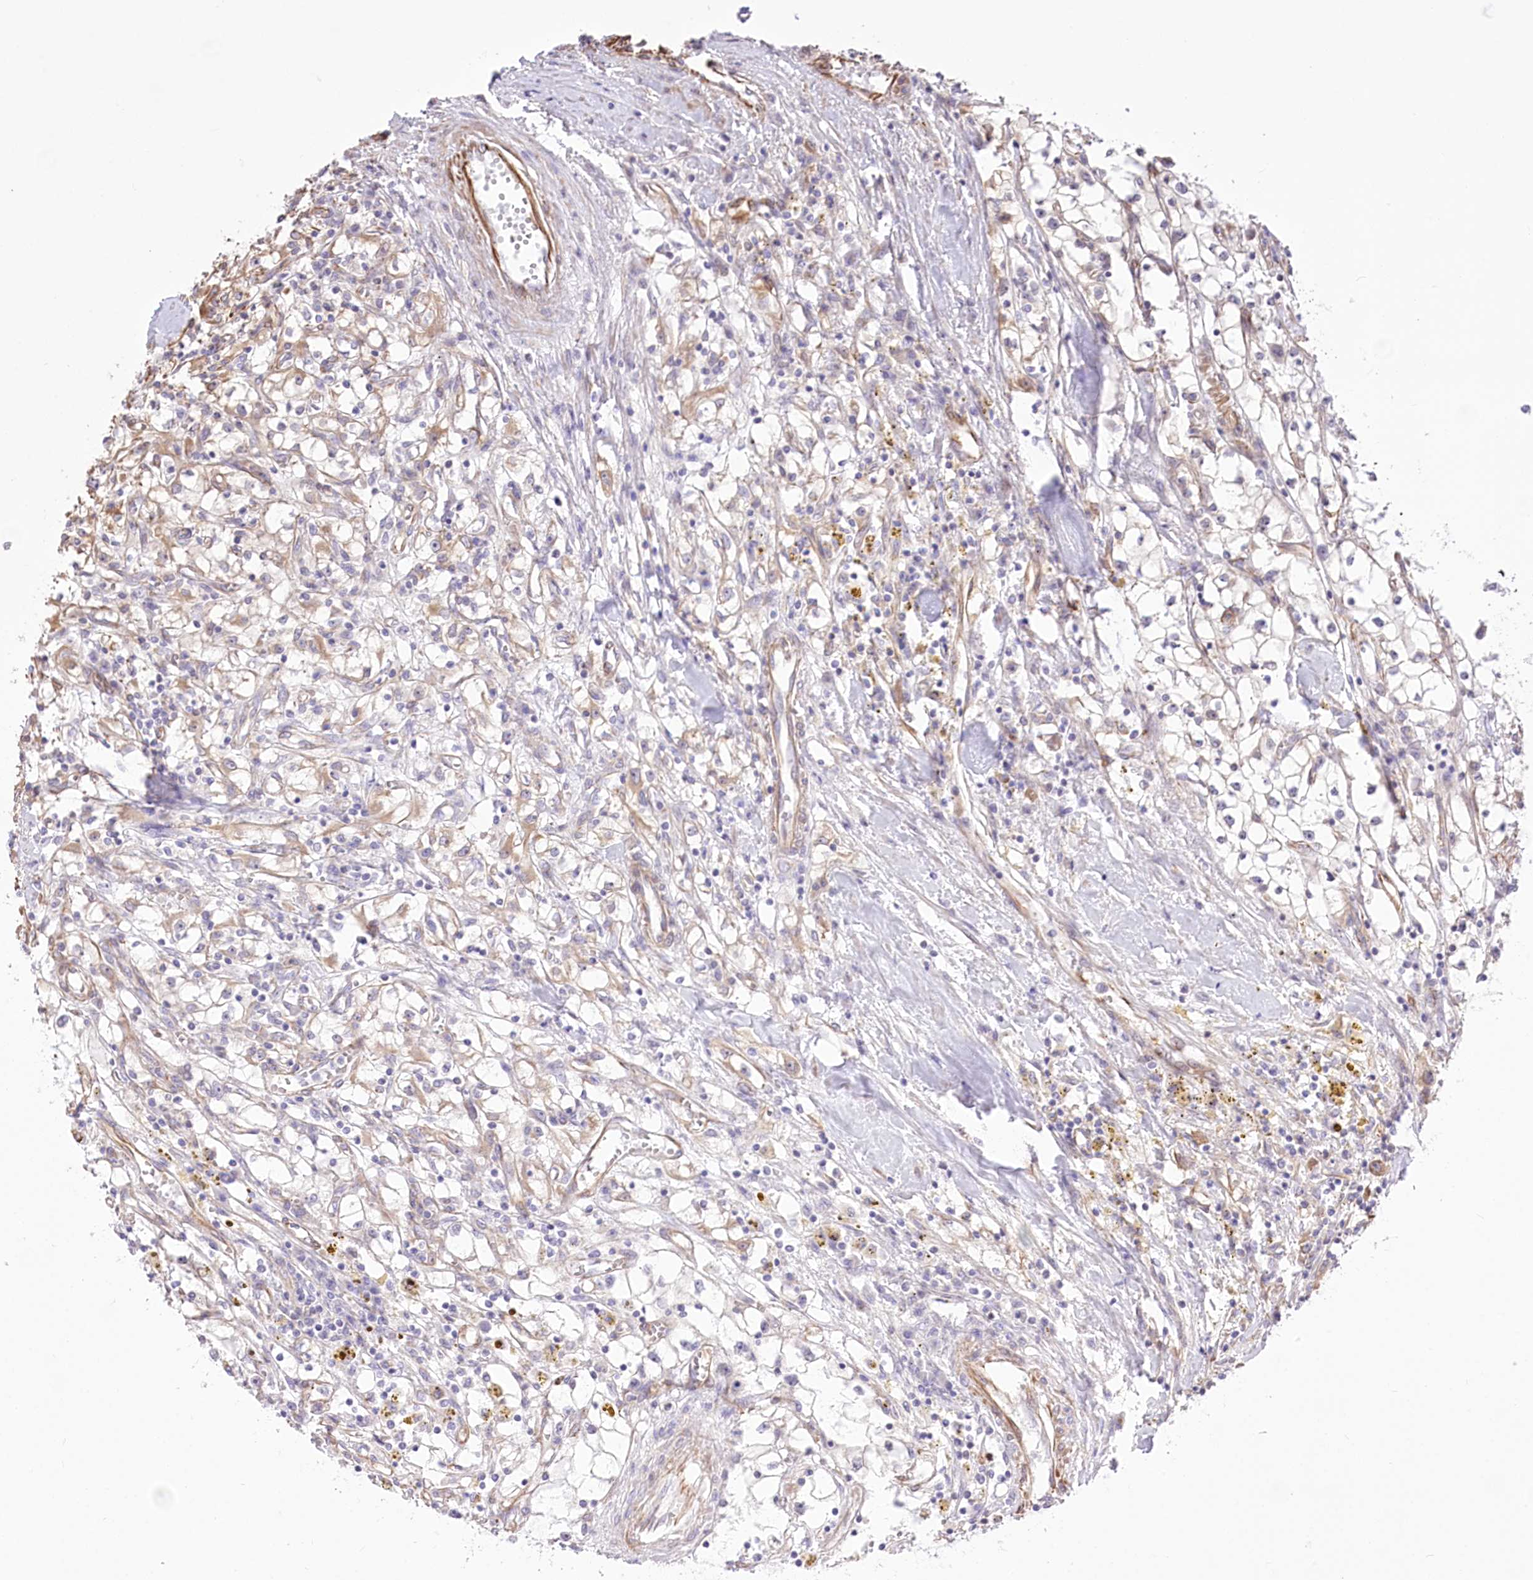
{"staining": {"intensity": "negative", "quantity": "none", "location": "none"}, "tissue": "renal cancer", "cell_type": "Tumor cells", "image_type": "cancer", "snomed": [{"axis": "morphology", "description": "Adenocarcinoma, NOS"}, {"axis": "topography", "description": "Kidney"}], "caption": "Image shows no protein positivity in tumor cells of renal adenocarcinoma tissue.", "gene": "TTC1", "patient": {"sex": "male", "age": 56}}